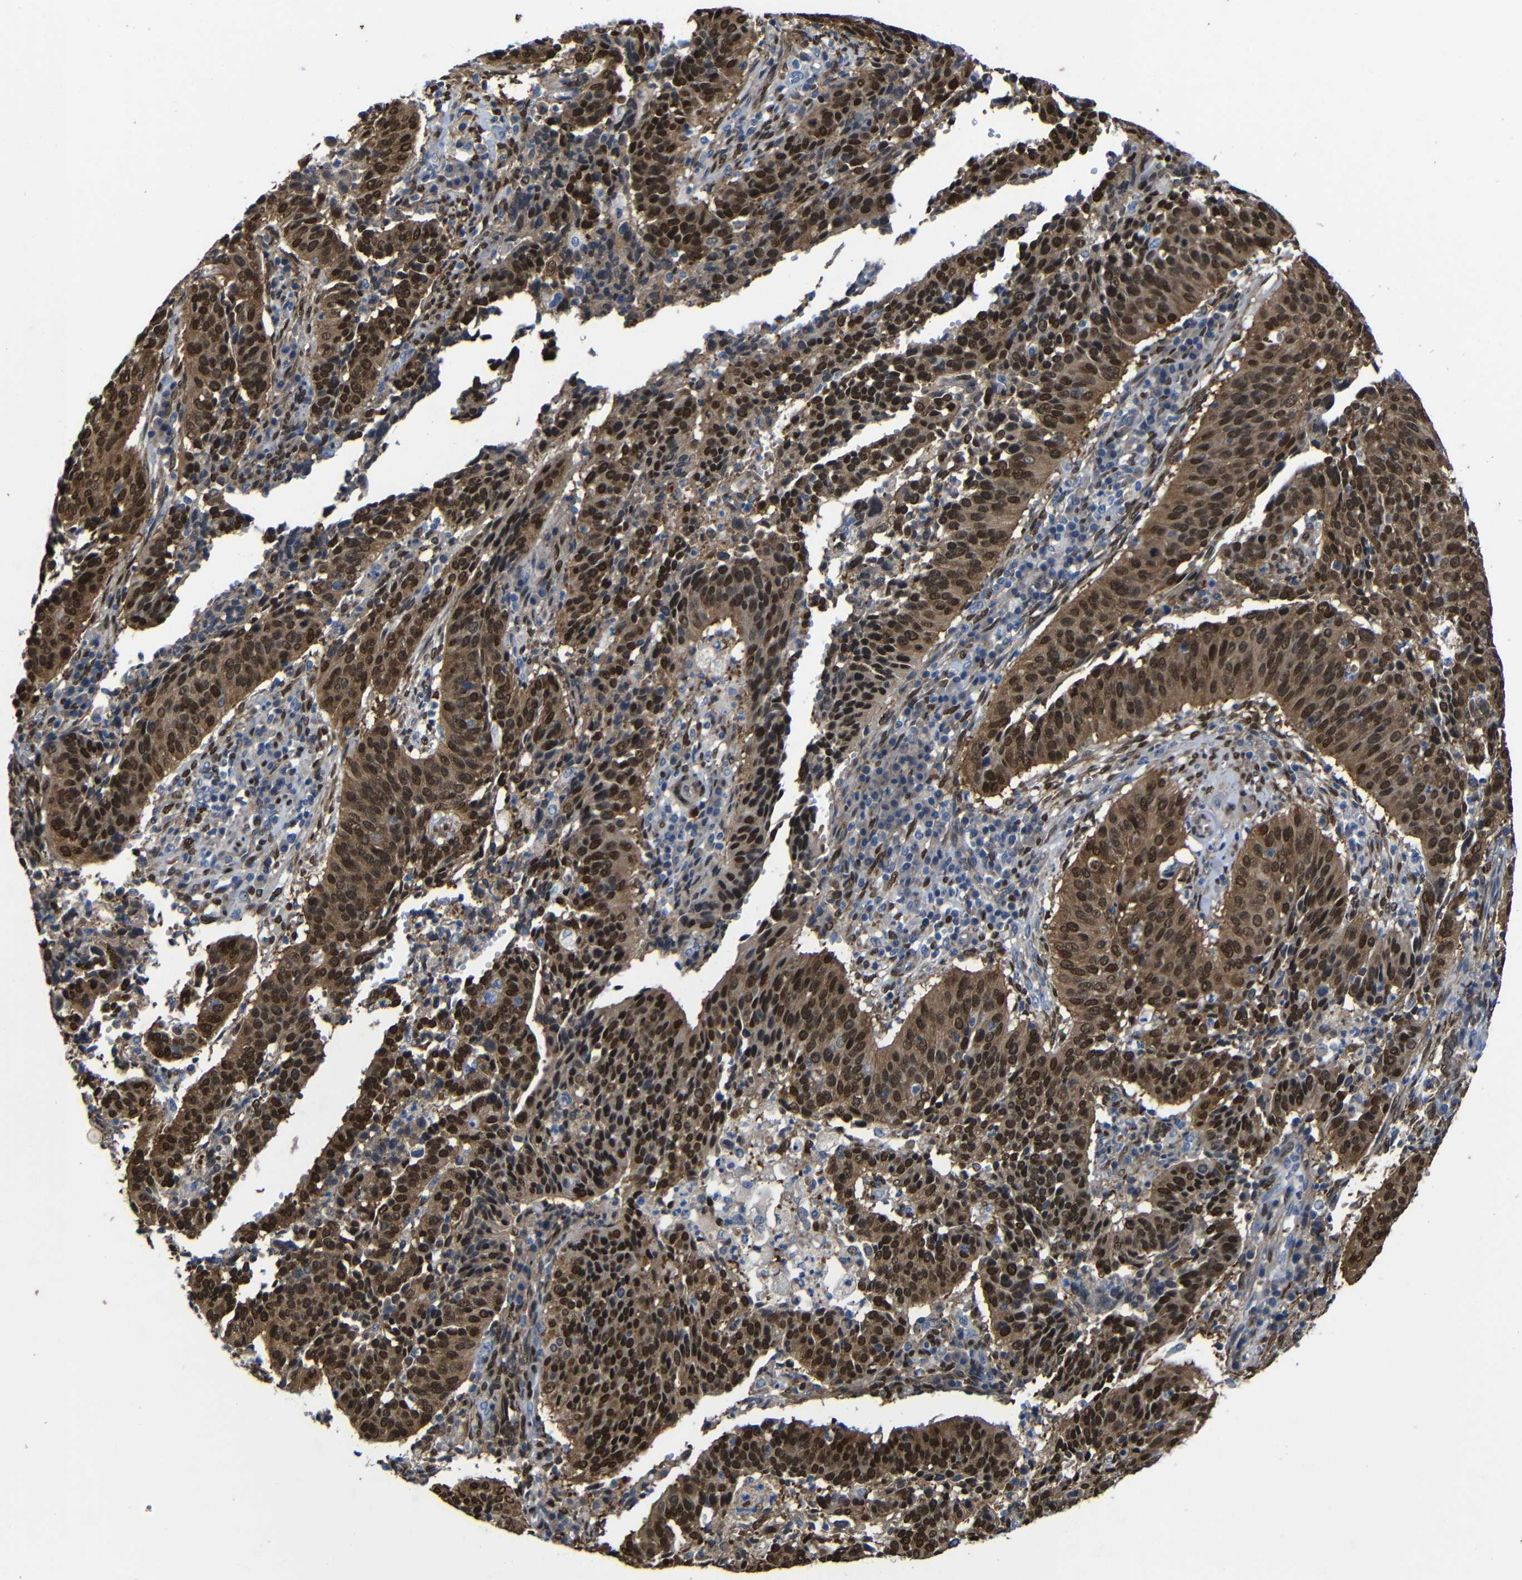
{"staining": {"intensity": "strong", "quantity": ">75%", "location": "cytoplasmic/membranous,nuclear"}, "tissue": "cervical cancer", "cell_type": "Tumor cells", "image_type": "cancer", "snomed": [{"axis": "morphology", "description": "Normal tissue, NOS"}, {"axis": "morphology", "description": "Squamous cell carcinoma, NOS"}, {"axis": "topography", "description": "Cervix"}], "caption": "This is an image of IHC staining of cervical cancer (squamous cell carcinoma), which shows strong positivity in the cytoplasmic/membranous and nuclear of tumor cells.", "gene": "YAP1", "patient": {"sex": "female", "age": 39}}